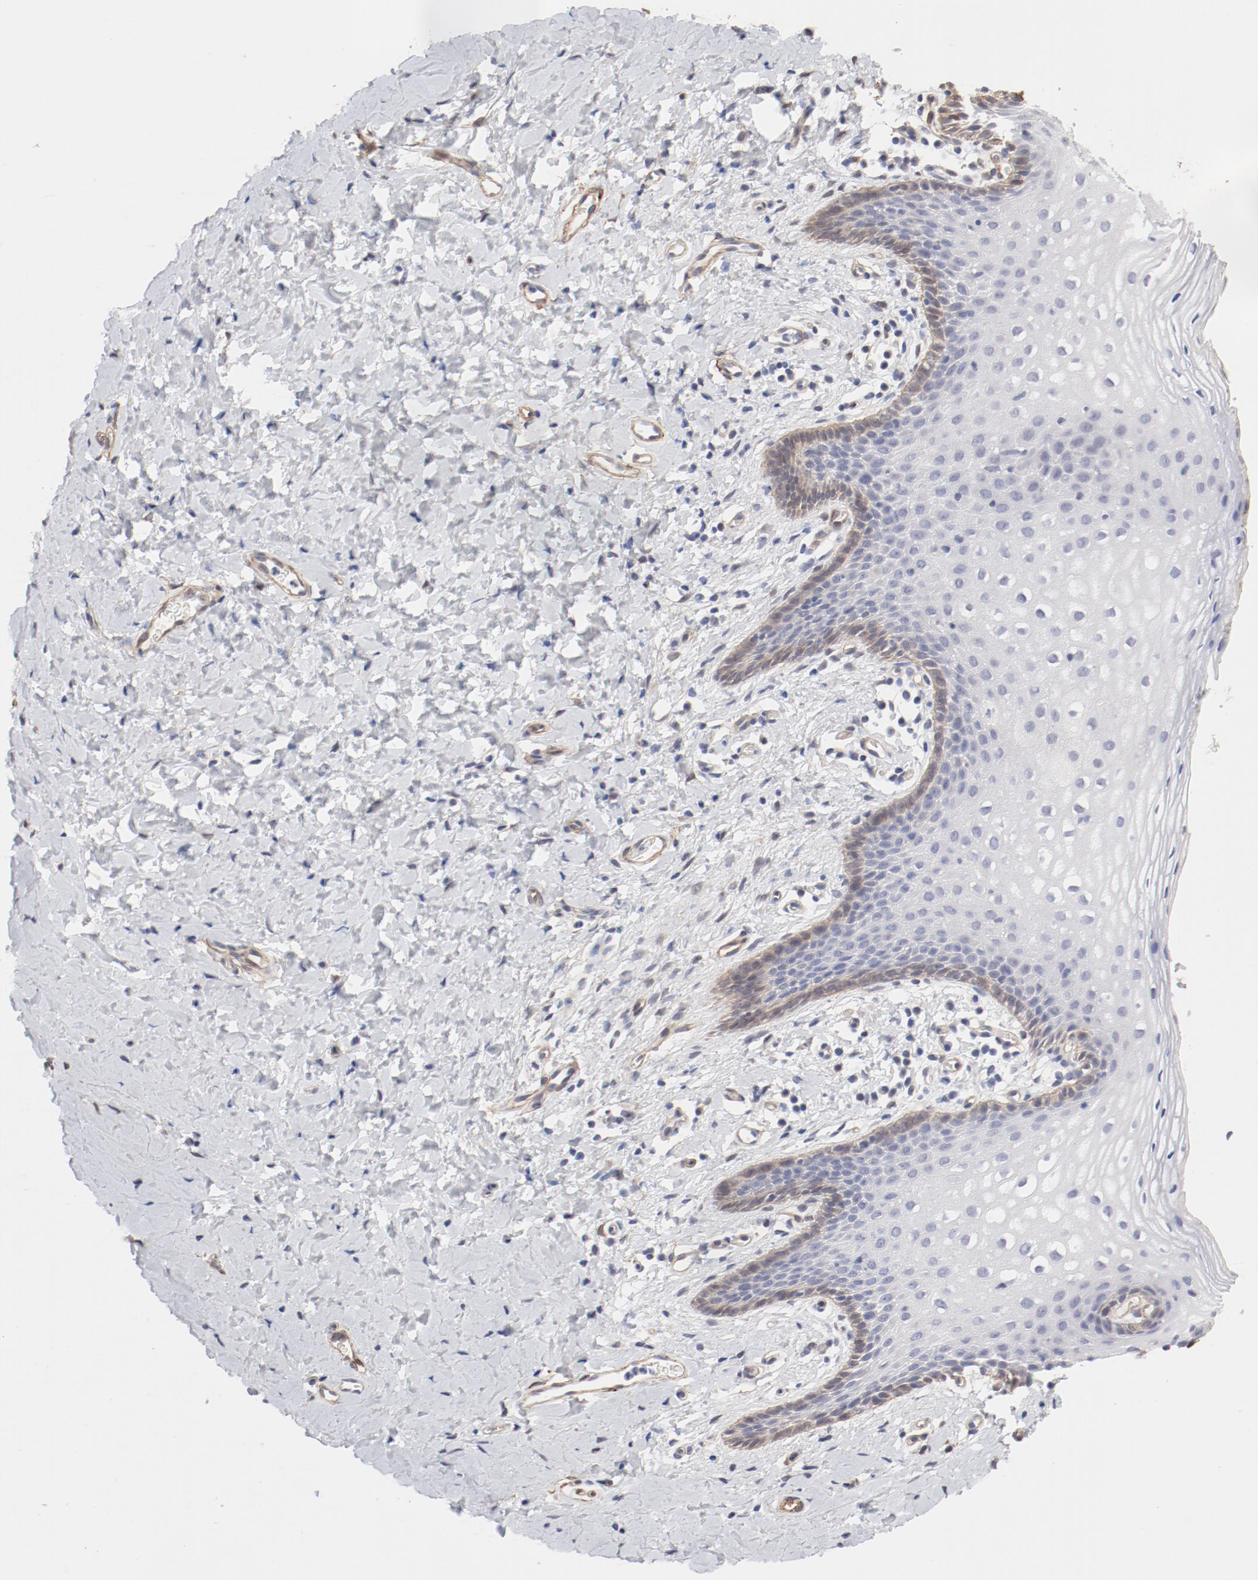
{"staining": {"intensity": "negative", "quantity": "none", "location": "none"}, "tissue": "vagina", "cell_type": "Squamous epithelial cells", "image_type": "normal", "snomed": [{"axis": "morphology", "description": "Normal tissue, NOS"}, {"axis": "topography", "description": "Vagina"}], "caption": "Immunohistochemistry histopathology image of normal human vagina stained for a protein (brown), which demonstrates no positivity in squamous epithelial cells. The staining was performed using DAB (3,3'-diaminobenzidine) to visualize the protein expression in brown, while the nuclei were stained in blue with hematoxylin (Magnification: 20x).", "gene": "MAGED4B", "patient": {"sex": "female", "age": 55}}